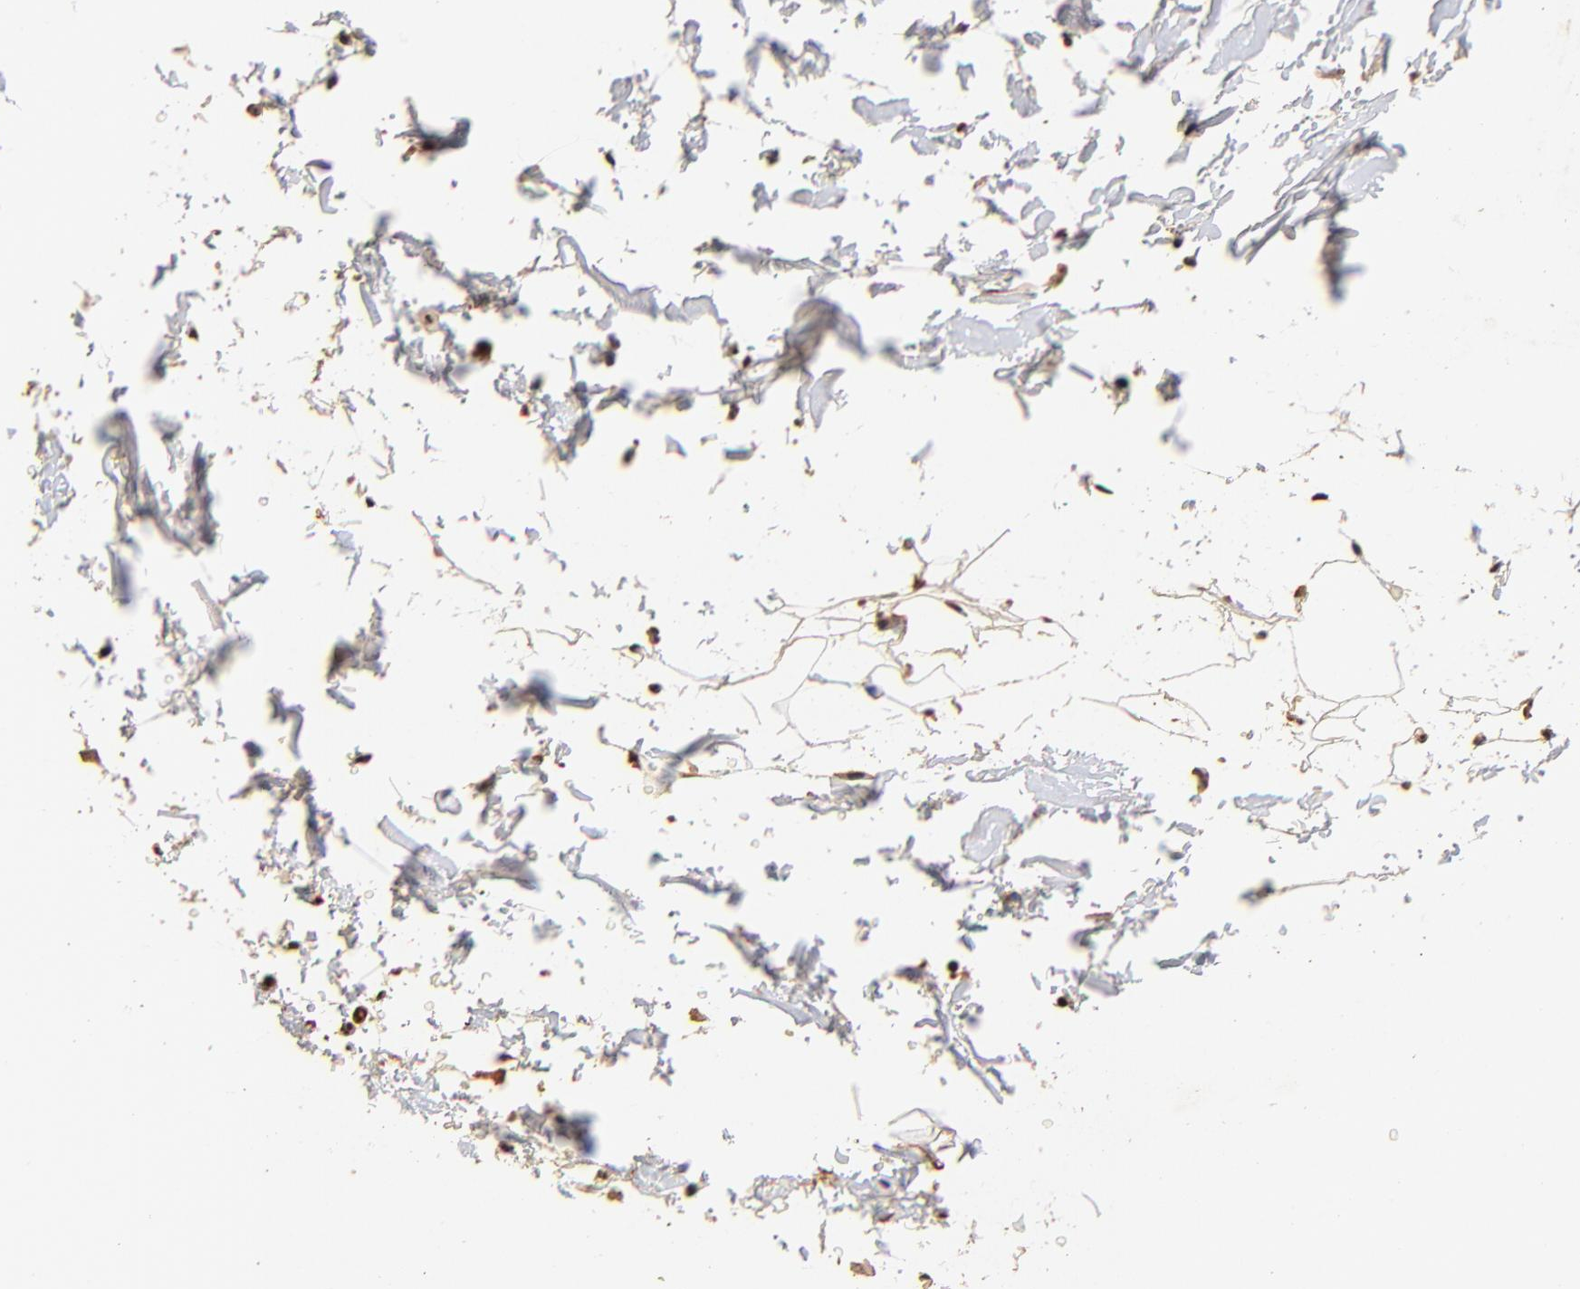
{"staining": {"intensity": "strong", "quantity": ">75%", "location": "cytoplasmic/membranous,nuclear"}, "tissue": "adipose tissue", "cell_type": "Adipocytes", "image_type": "normal", "snomed": [{"axis": "morphology", "description": "Normal tissue, NOS"}, {"axis": "topography", "description": "Soft tissue"}], "caption": "Adipocytes demonstrate strong cytoplasmic/membranous,nuclear positivity in approximately >75% of cells in unremarkable adipose tissue.", "gene": "MED12", "patient": {"sex": "male", "age": 72}}